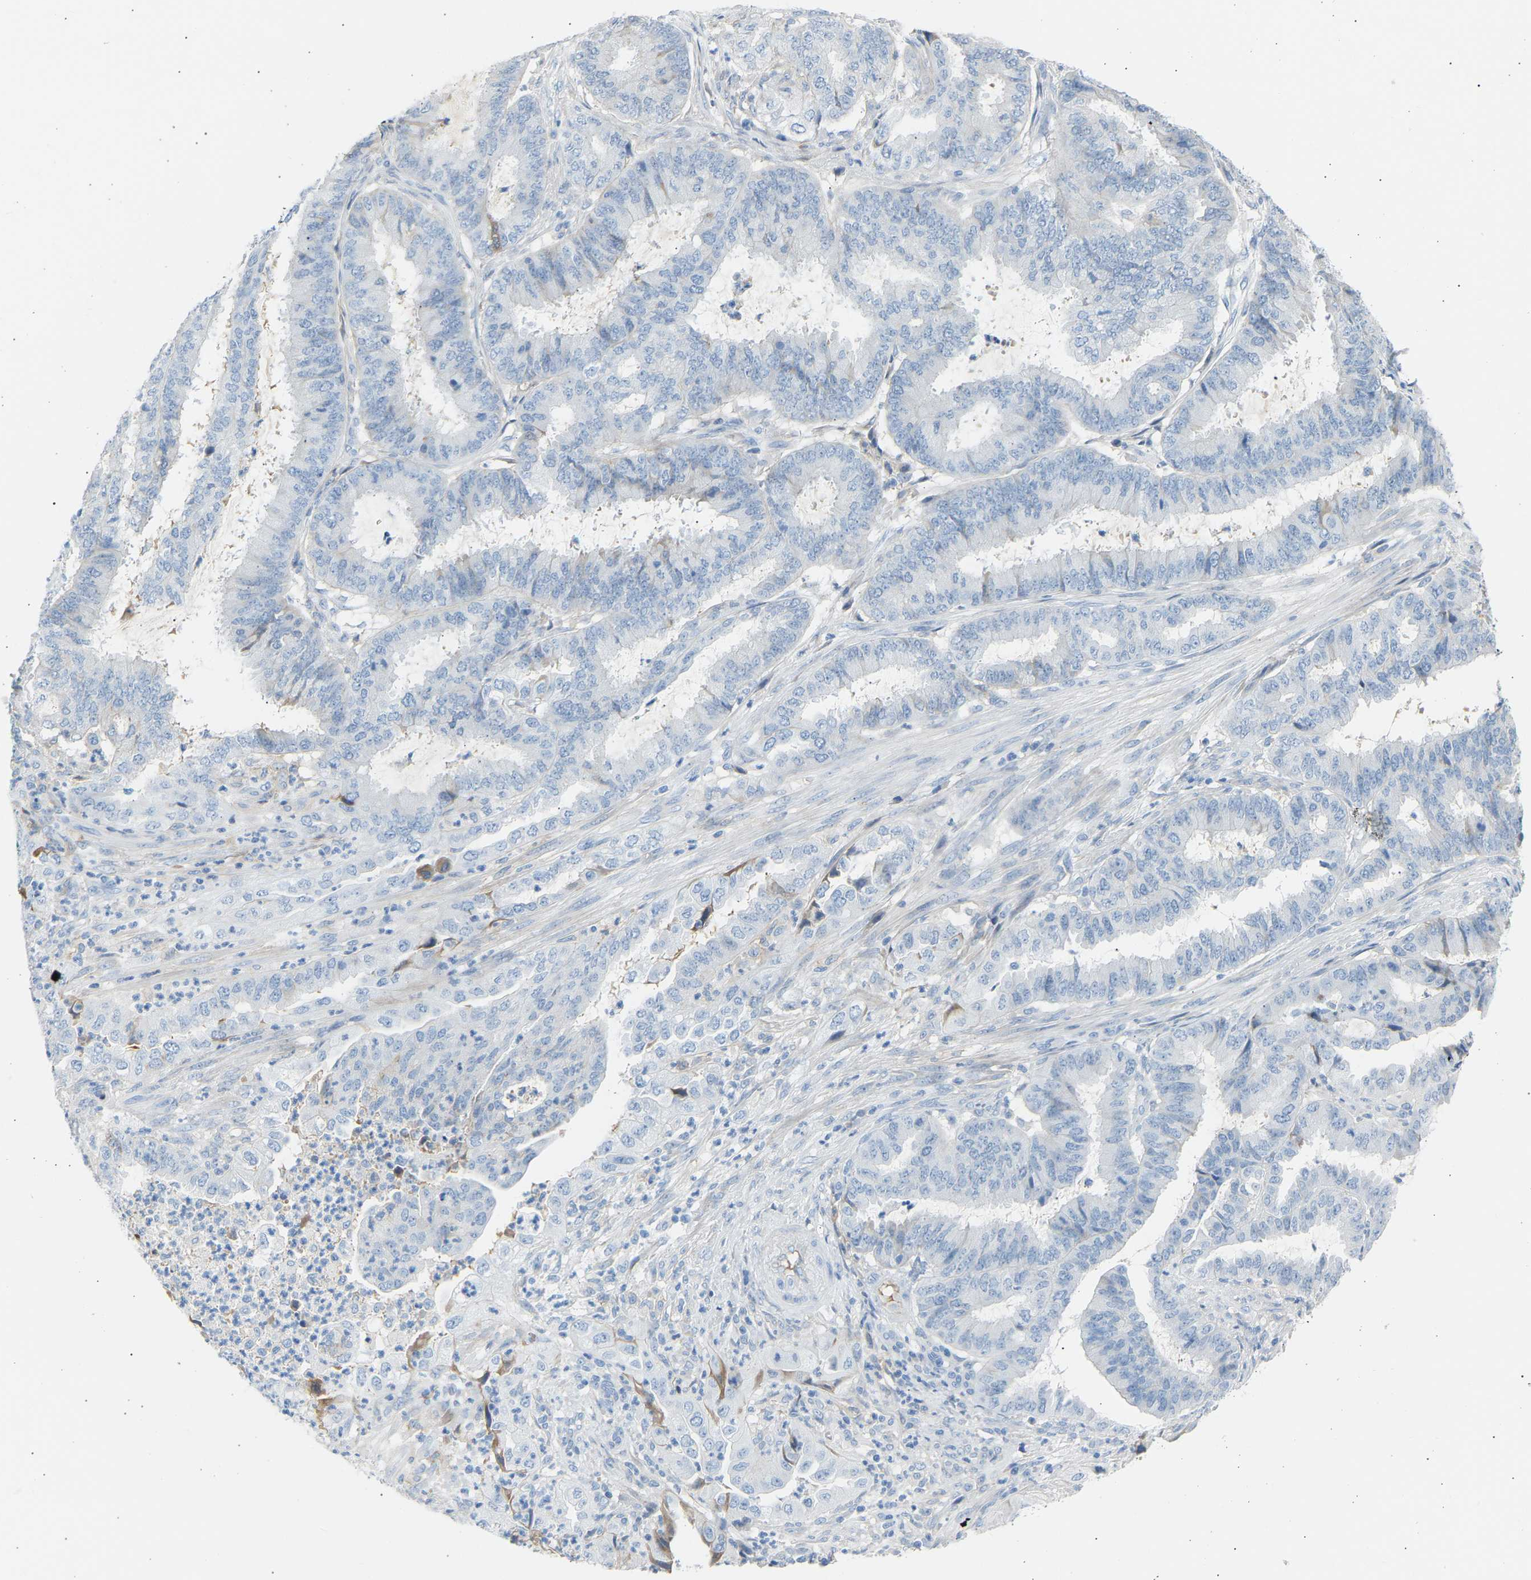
{"staining": {"intensity": "negative", "quantity": "none", "location": "none"}, "tissue": "endometrial cancer", "cell_type": "Tumor cells", "image_type": "cancer", "snomed": [{"axis": "morphology", "description": "Adenocarcinoma, NOS"}, {"axis": "topography", "description": "Endometrium"}], "caption": "Micrograph shows no protein expression in tumor cells of endometrial cancer (adenocarcinoma) tissue. (Stains: DAB (3,3'-diaminobenzidine) immunohistochemistry with hematoxylin counter stain, Microscopy: brightfield microscopy at high magnification).", "gene": "GNAS", "patient": {"sex": "female", "age": 51}}